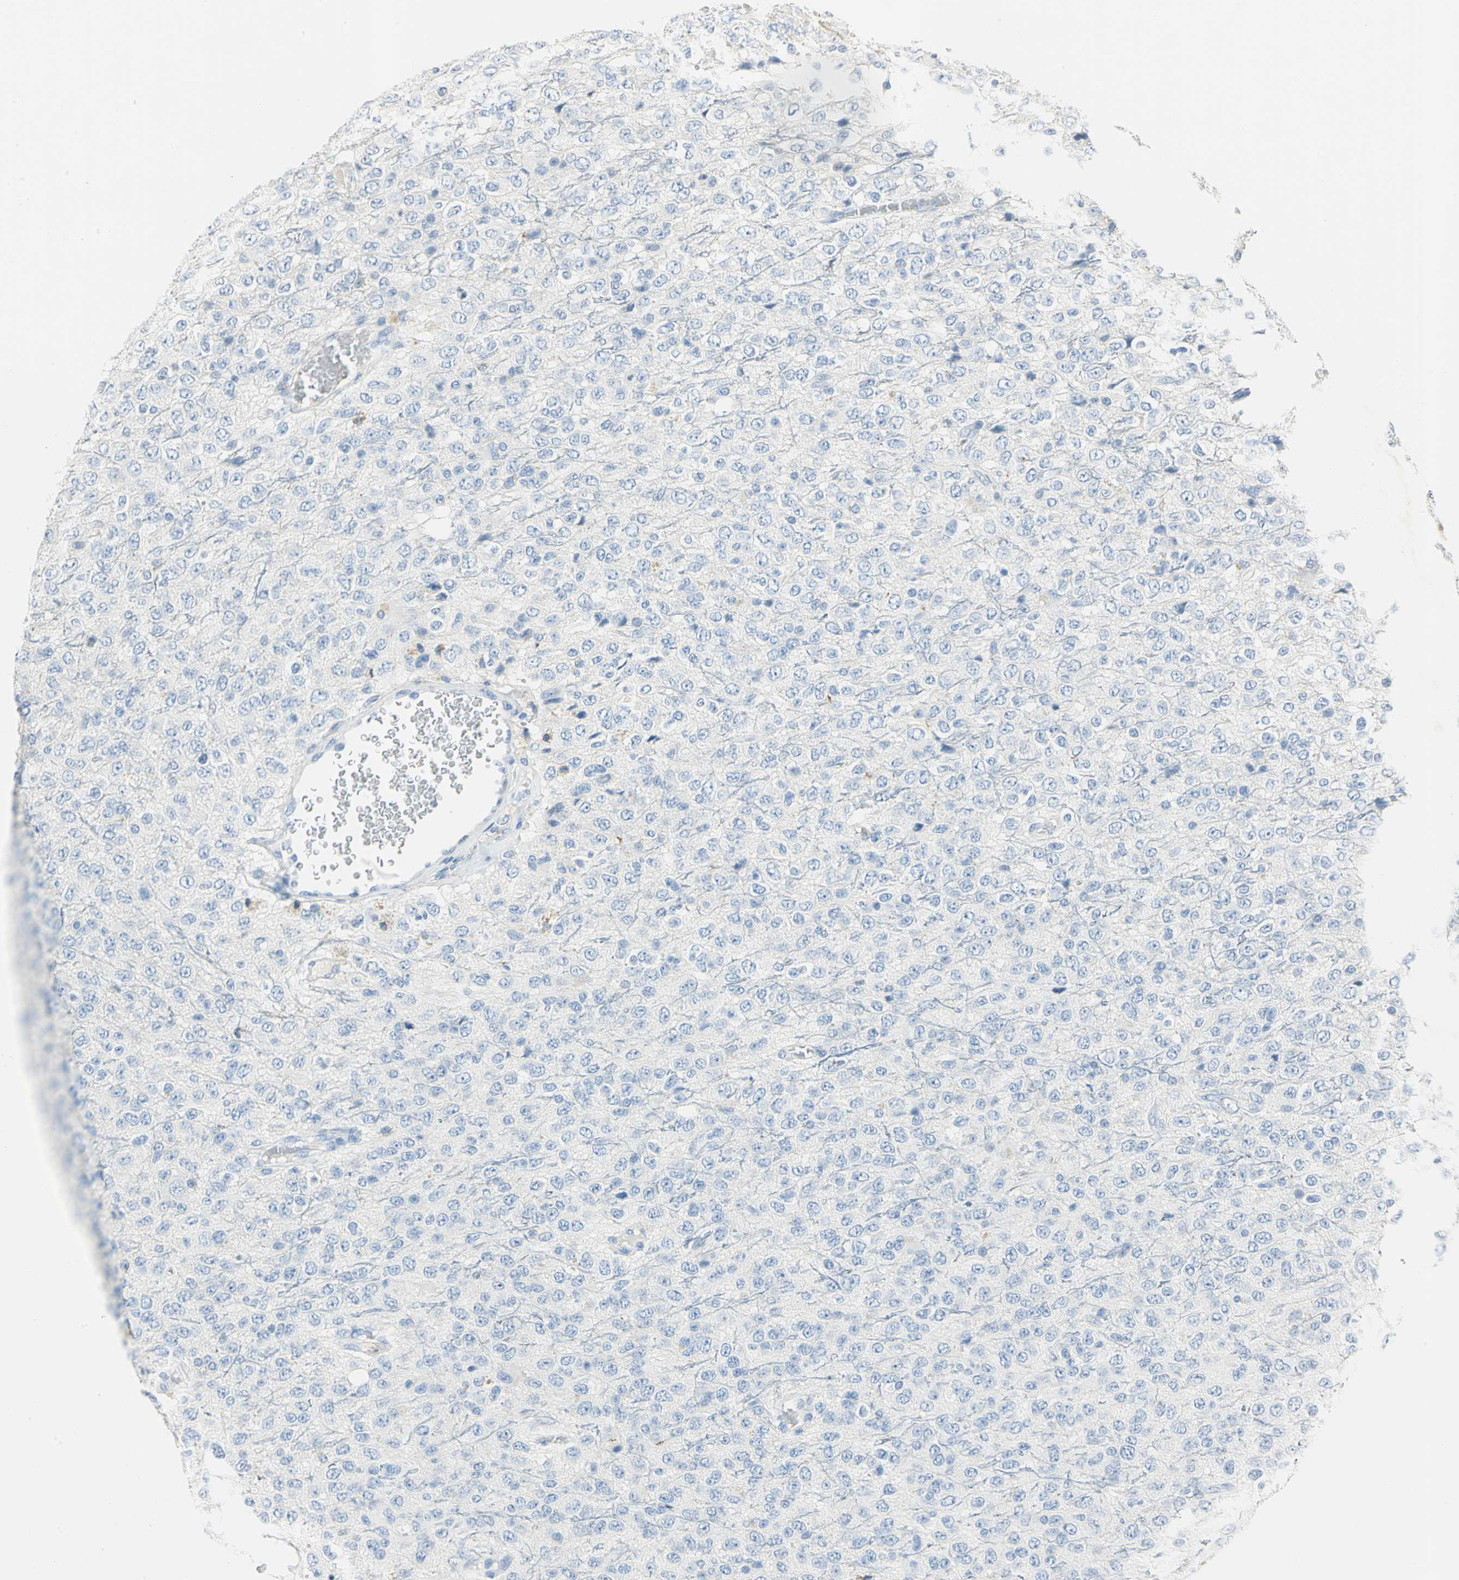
{"staining": {"intensity": "negative", "quantity": "none", "location": "none"}, "tissue": "glioma", "cell_type": "Tumor cells", "image_type": "cancer", "snomed": [{"axis": "morphology", "description": "Glioma, malignant, High grade"}, {"axis": "topography", "description": "pancreas cauda"}], "caption": "A high-resolution photomicrograph shows IHC staining of malignant glioma (high-grade), which reveals no significant expression in tumor cells. Brightfield microscopy of immunohistochemistry (IHC) stained with DAB (3,3'-diaminobenzidine) (brown) and hematoxylin (blue), captured at high magnification.", "gene": "ANXA4", "patient": {"sex": "male", "age": 60}}